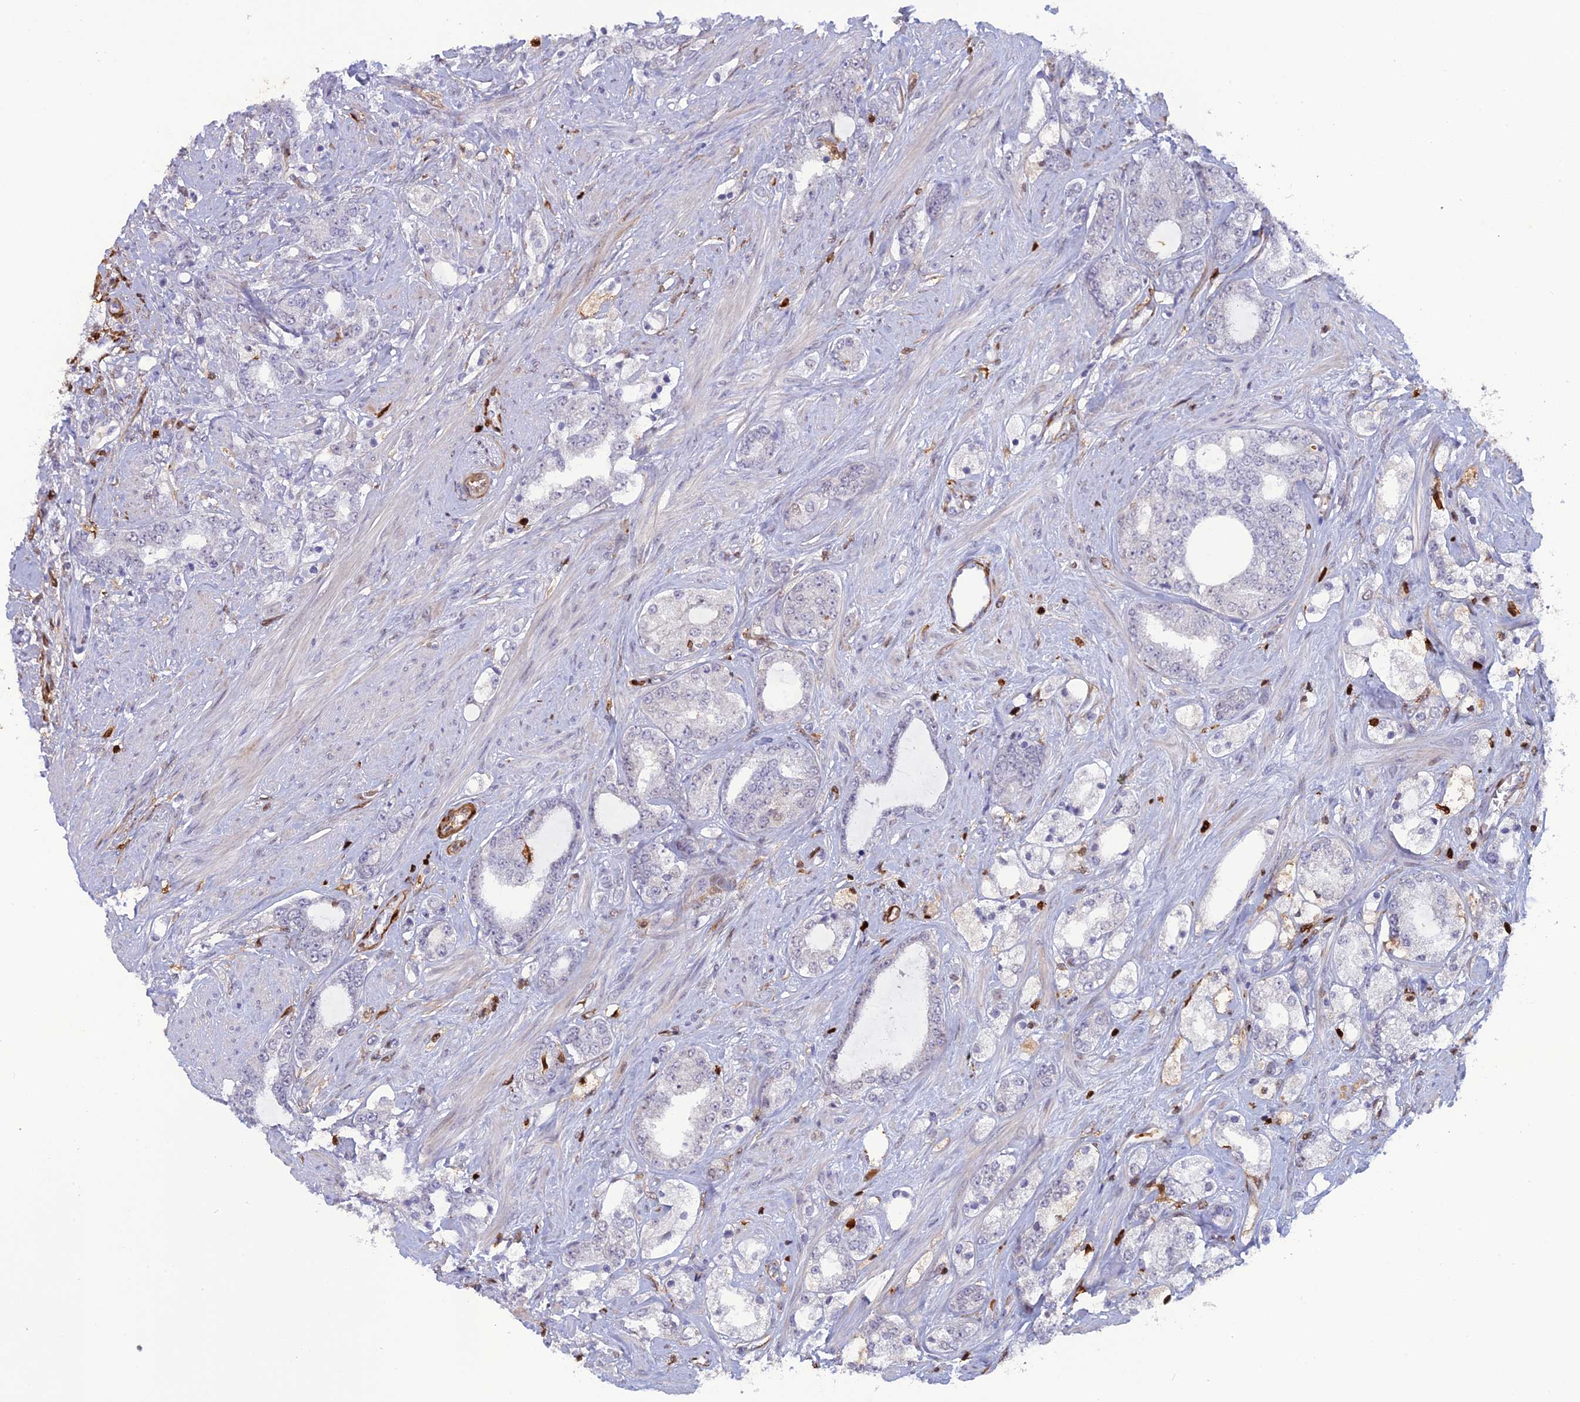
{"staining": {"intensity": "negative", "quantity": "none", "location": "none"}, "tissue": "prostate cancer", "cell_type": "Tumor cells", "image_type": "cancer", "snomed": [{"axis": "morphology", "description": "Adenocarcinoma, High grade"}, {"axis": "topography", "description": "Prostate"}], "caption": "A high-resolution photomicrograph shows immunohistochemistry staining of prostate cancer (adenocarcinoma (high-grade)), which exhibits no significant expression in tumor cells.", "gene": "PGBD4", "patient": {"sex": "male", "age": 64}}